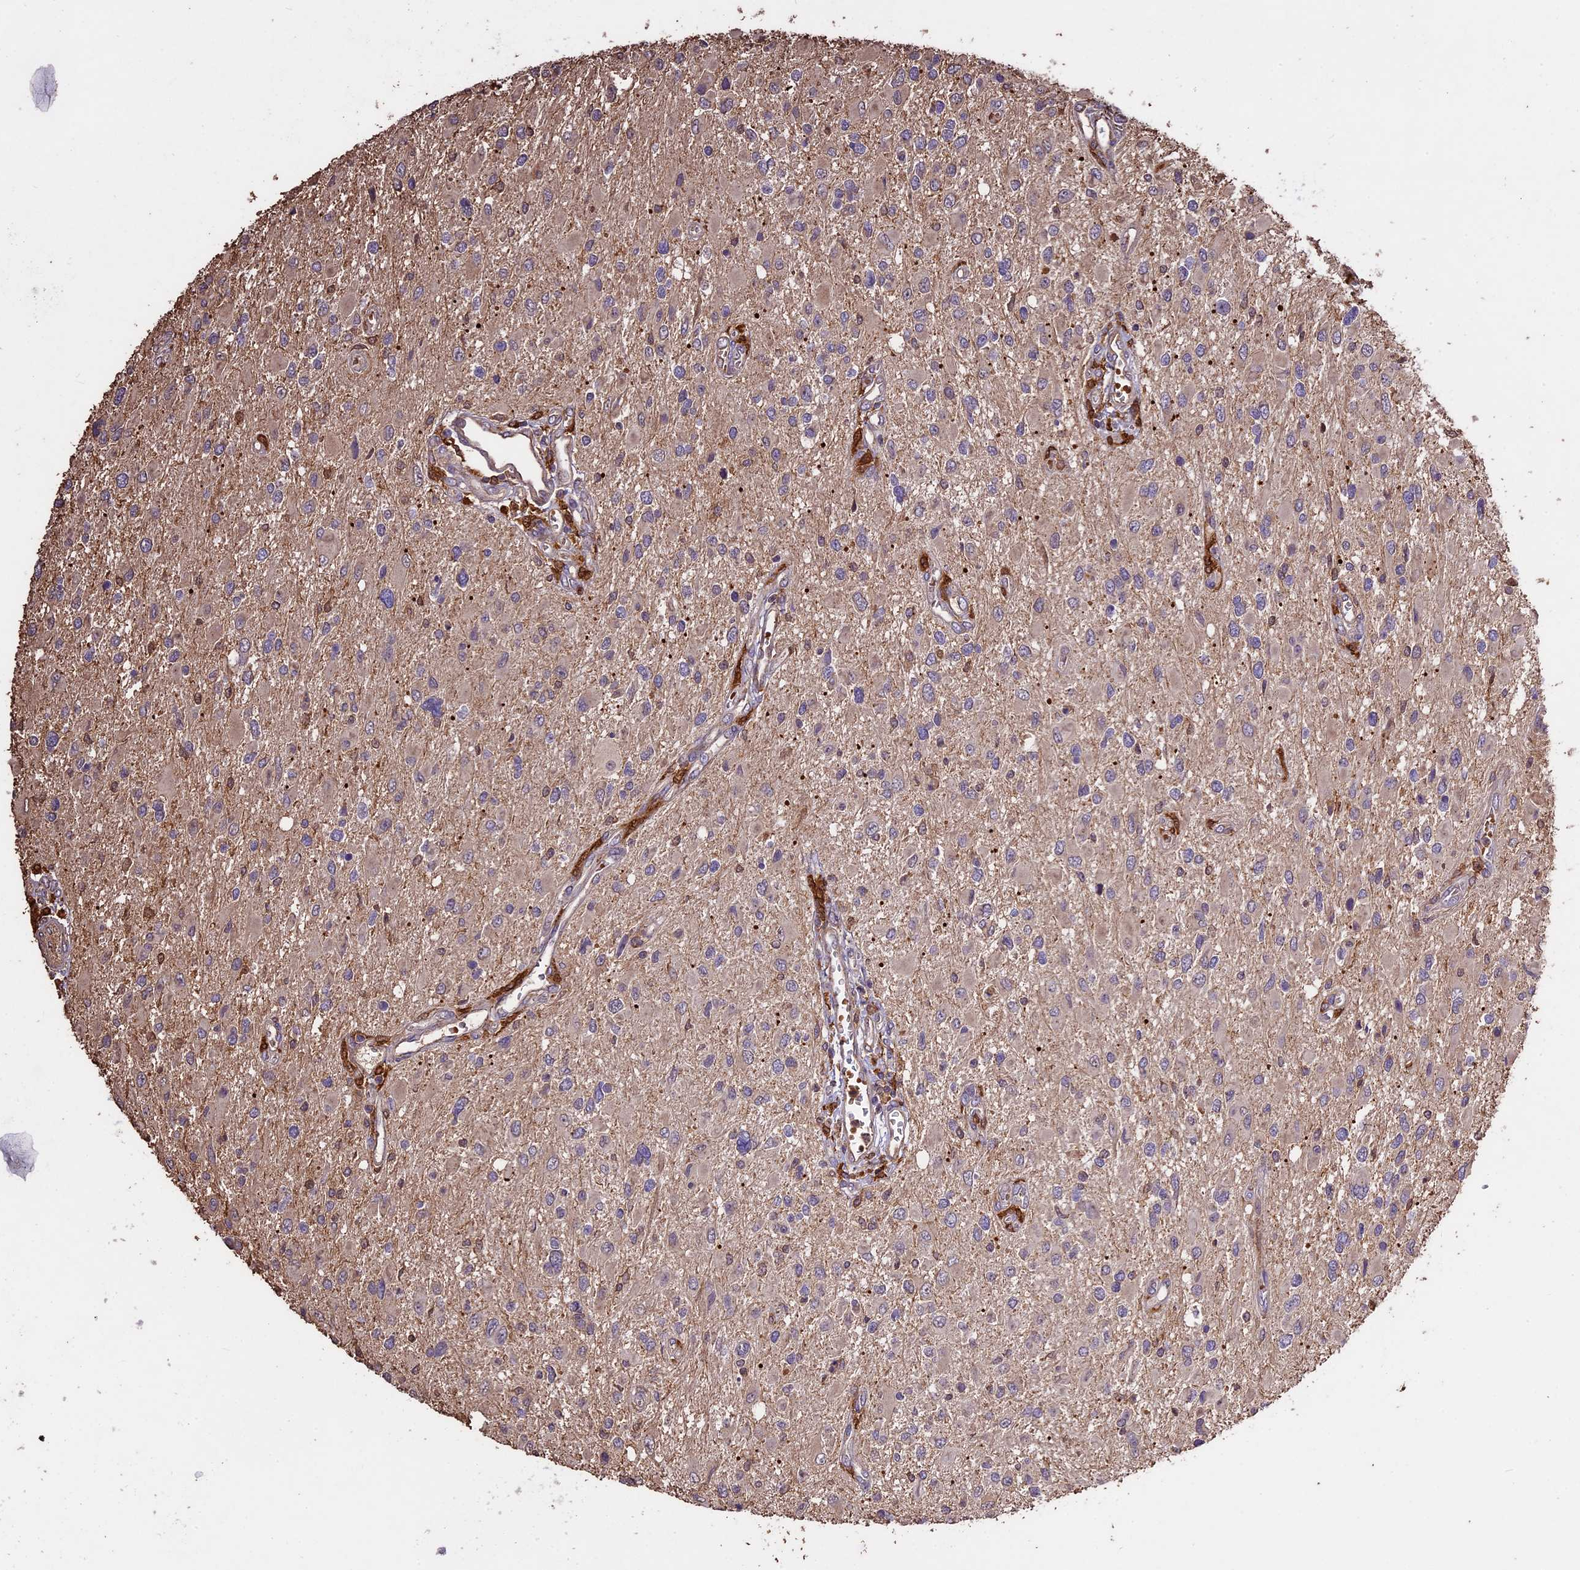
{"staining": {"intensity": "negative", "quantity": "none", "location": "none"}, "tissue": "glioma", "cell_type": "Tumor cells", "image_type": "cancer", "snomed": [{"axis": "morphology", "description": "Glioma, malignant, High grade"}, {"axis": "topography", "description": "Brain"}], "caption": "The histopathology image shows no staining of tumor cells in high-grade glioma (malignant). Nuclei are stained in blue.", "gene": "CRLF1", "patient": {"sex": "male", "age": 53}}